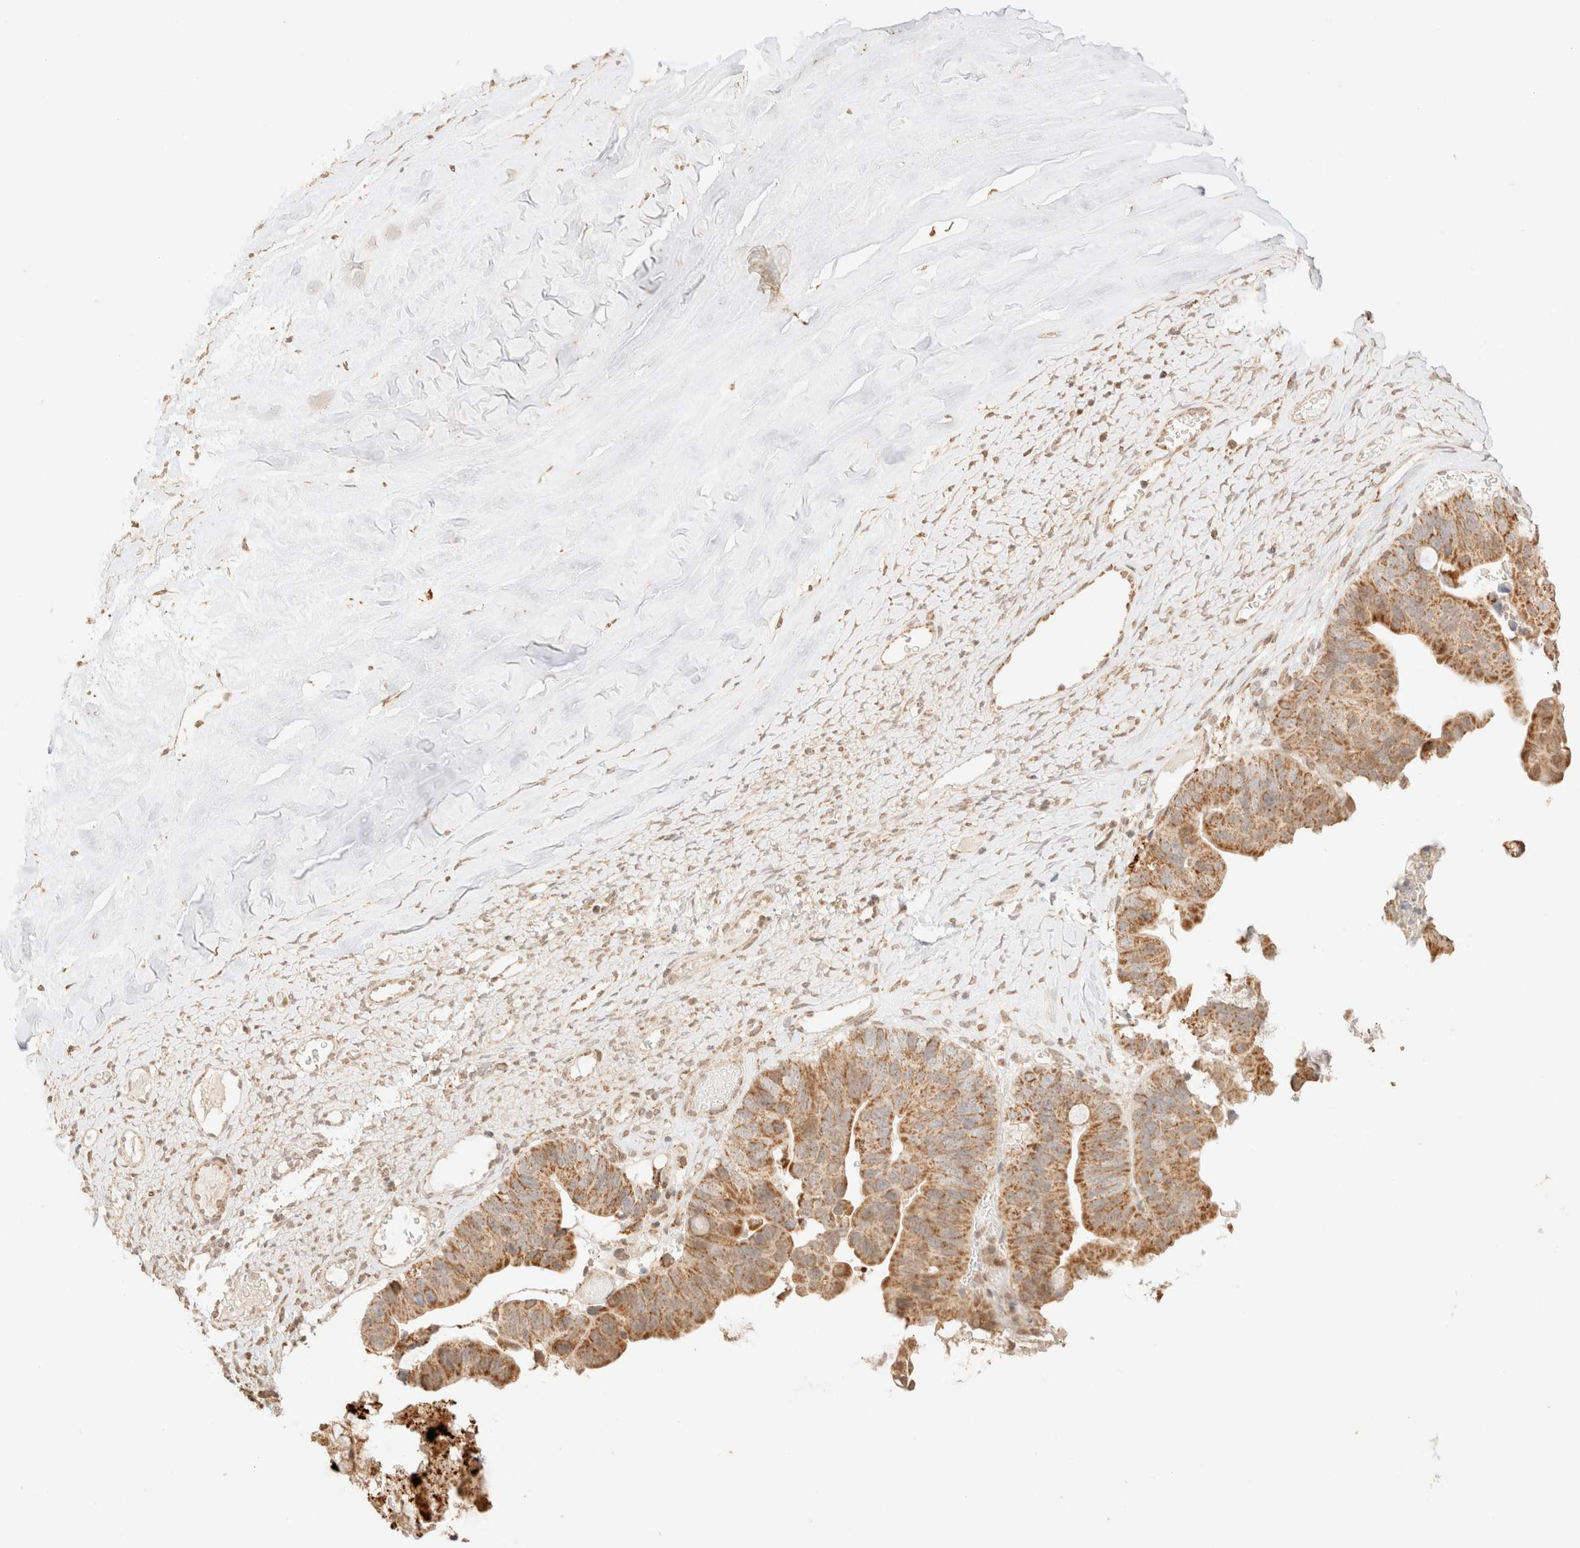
{"staining": {"intensity": "moderate", "quantity": ">75%", "location": "cytoplasmic/membranous"}, "tissue": "ovarian cancer", "cell_type": "Tumor cells", "image_type": "cancer", "snomed": [{"axis": "morphology", "description": "Cystadenocarcinoma, mucinous, NOS"}, {"axis": "topography", "description": "Ovary"}], "caption": "A histopathology image of mucinous cystadenocarcinoma (ovarian) stained for a protein exhibits moderate cytoplasmic/membranous brown staining in tumor cells.", "gene": "TACO1", "patient": {"sex": "female", "age": 61}}